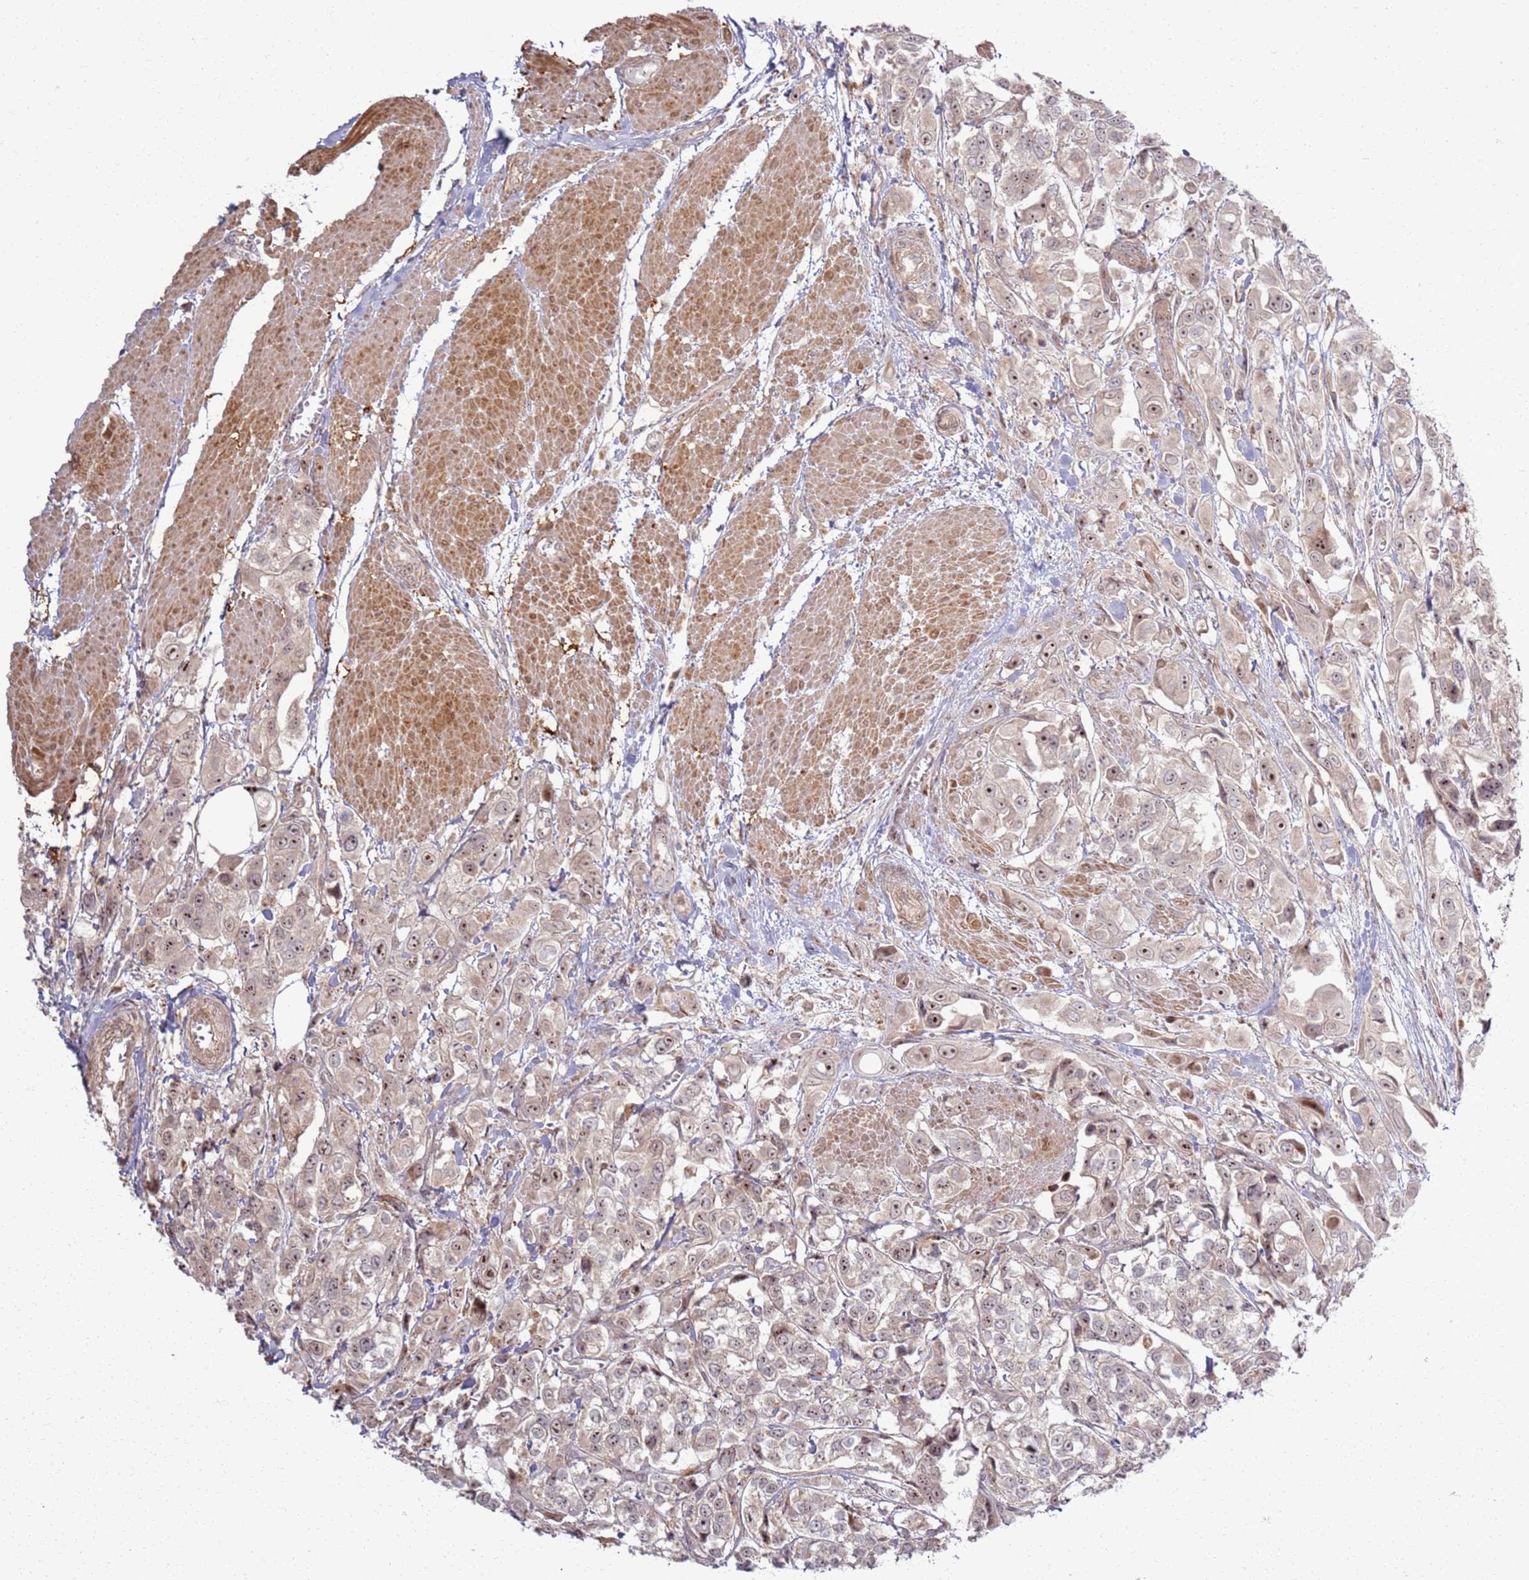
{"staining": {"intensity": "moderate", "quantity": "25%-75%", "location": "nuclear"}, "tissue": "urothelial cancer", "cell_type": "Tumor cells", "image_type": "cancer", "snomed": [{"axis": "morphology", "description": "Urothelial carcinoma, High grade"}, {"axis": "topography", "description": "Urinary bladder"}], "caption": "Urothelial carcinoma (high-grade) stained for a protein reveals moderate nuclear positivity in tumor cells. (DAB (3,3'-diaminobenzidine) = brown stain, brightfield microscopy at high magnification).", "gene": "CNPY1", "patient": {"sex": "male", "age": 67}}